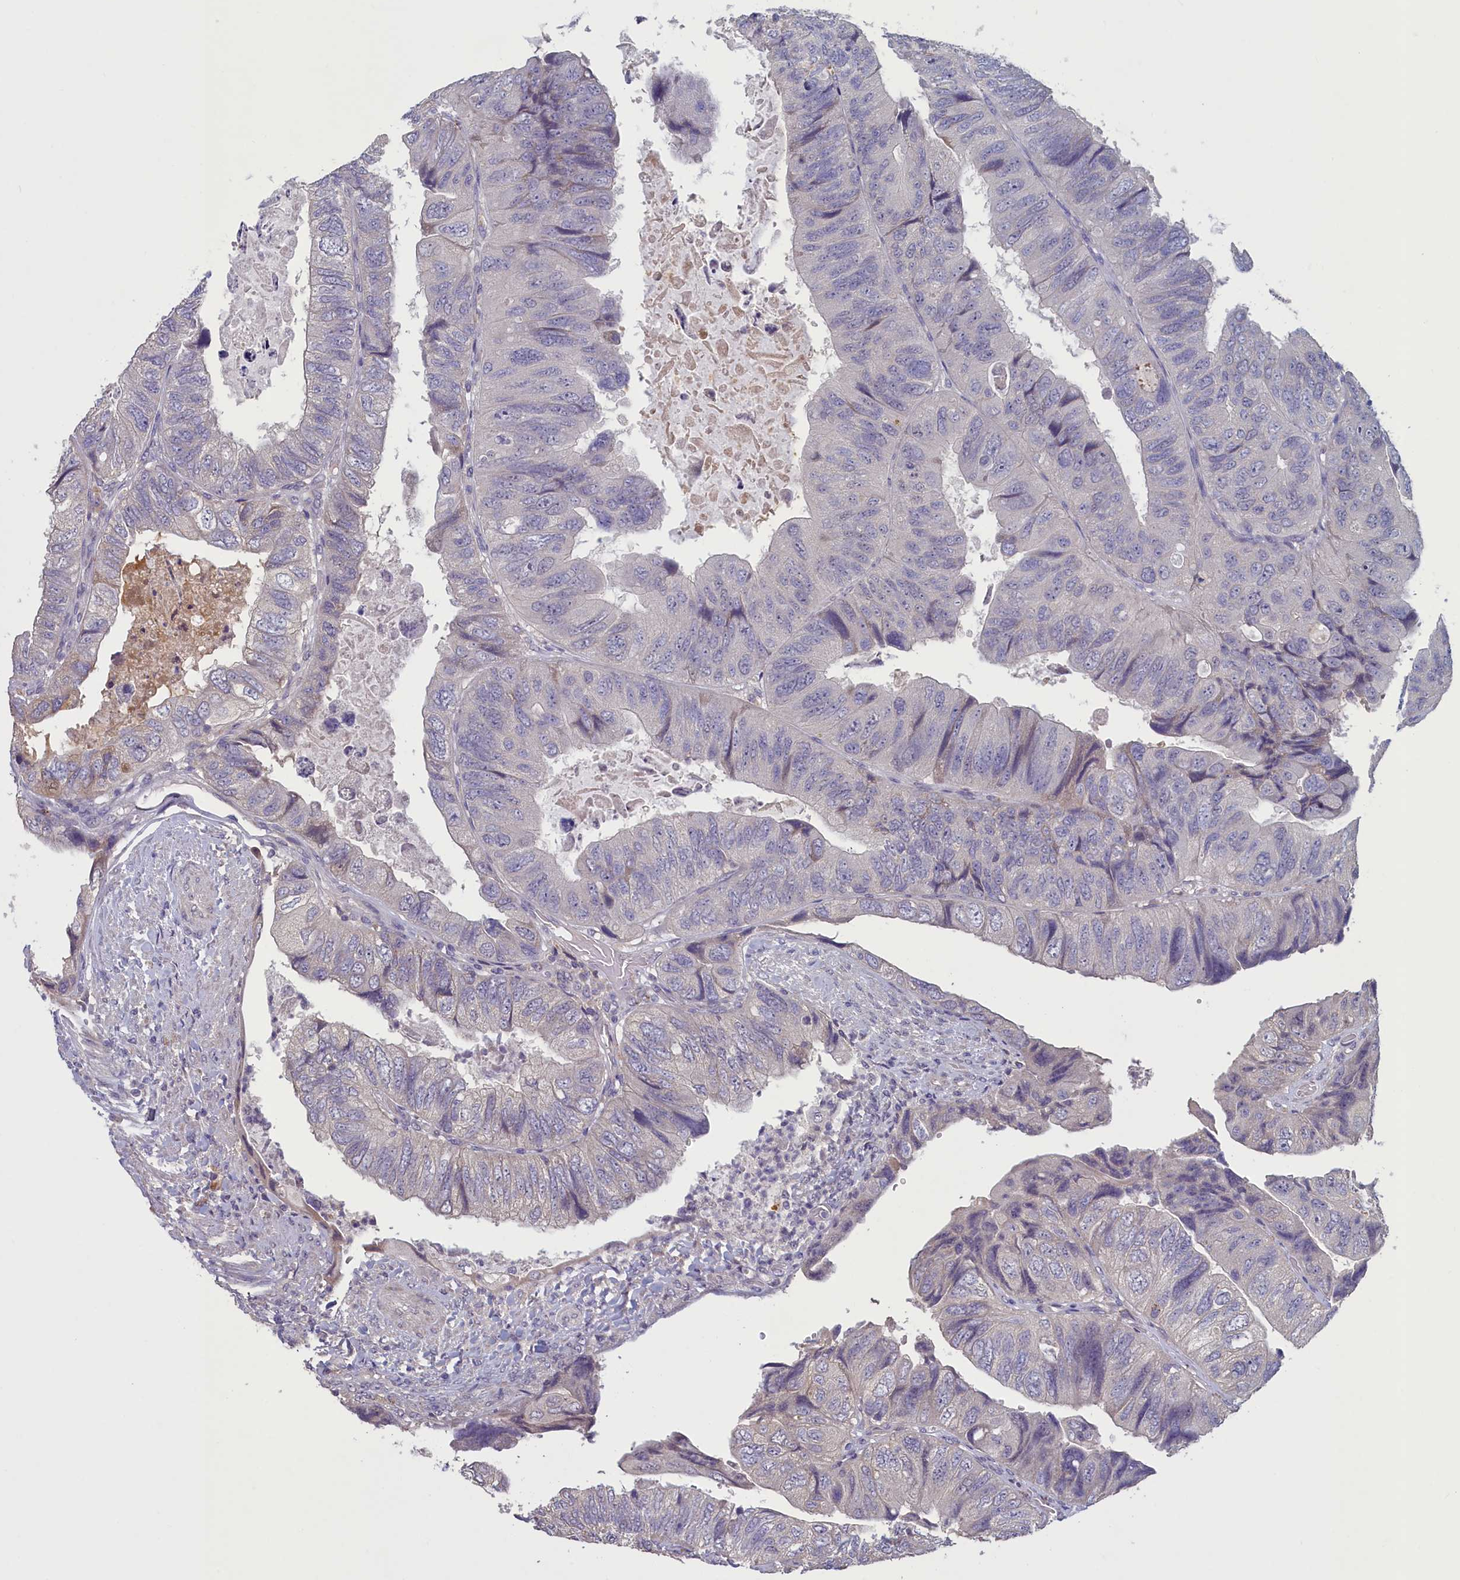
{"staining": {"intensity": "negative", "quantity": "none", "location": "none"}, "tissue": "colorectal cancer", "cell_type": "Tumor cells", "image_type": "cancer", "snomed": [{"axis": "morphology", "description": "Adenocarcinoma, NOS"}, {"axis": "topography", "description": "Rectum"}], "caption": "Human colorectal cancer stained for a protein using immunohistochemistry (IHC) demonstrates no expression in tumor cells.", "gene": "ATF7IP2", "patient": {"sex": "male", "age": 63}}